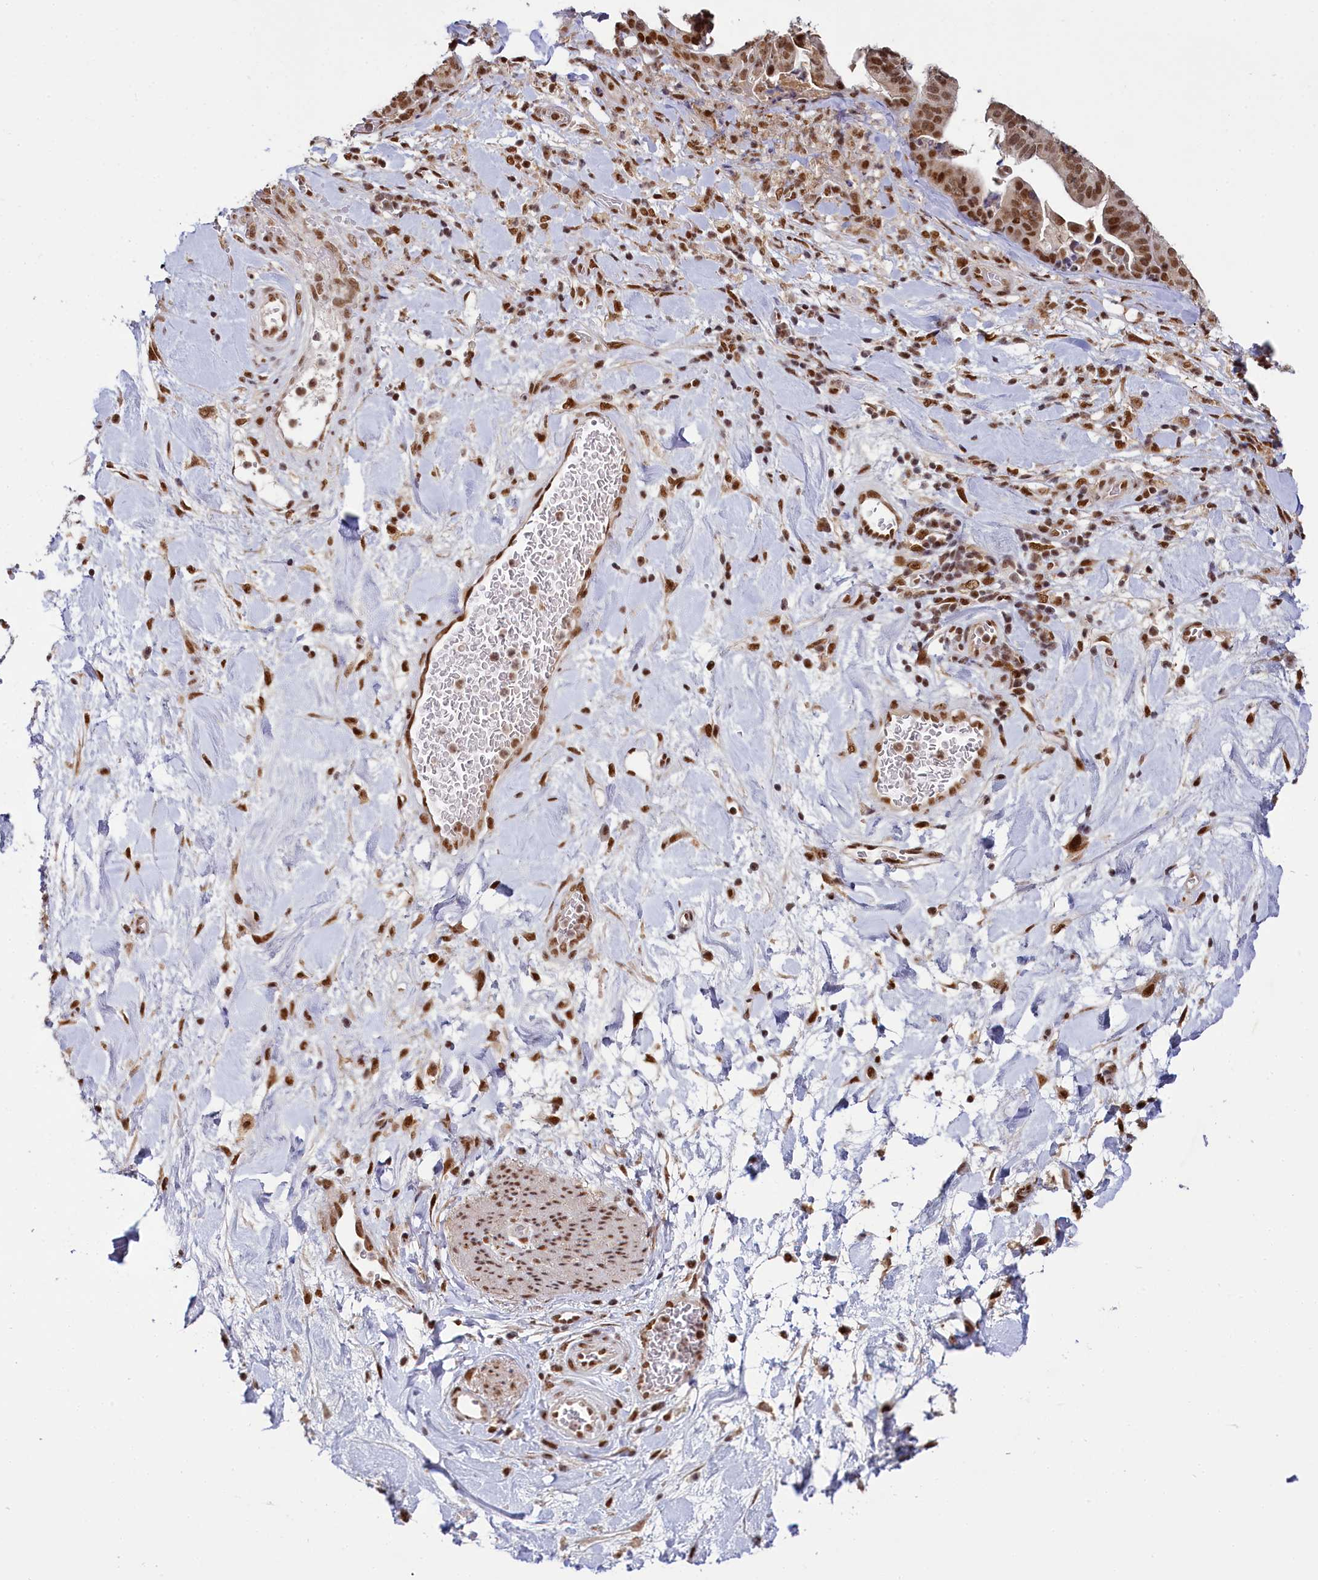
{"staining": {"intensity": "moderate", "quantity": ">75%", "location": "nuclear"}, "tissue": "stomach cancer", "cell_type": "Tumor cells", "image_type": "cancer", "snomed": [{"axis": "morphology", "description": "Adenocarcinoma, NOS"}, {"axis": "topography", "description": "Stomach"}], "caption": "The image shows a brown stain indicating the presence of a protein in the nuclear of tumor cells in adenocarcinoma (stomach). The staining was performed using DAB (3,3'-diaminobenzidine) to visualize the protein expression in brown, while the nuclei were stained in blue with hematoxylin (Magnification: 20x).", "gene": "PPHLN1", "patient": {"sex": "male", "age": 48}}